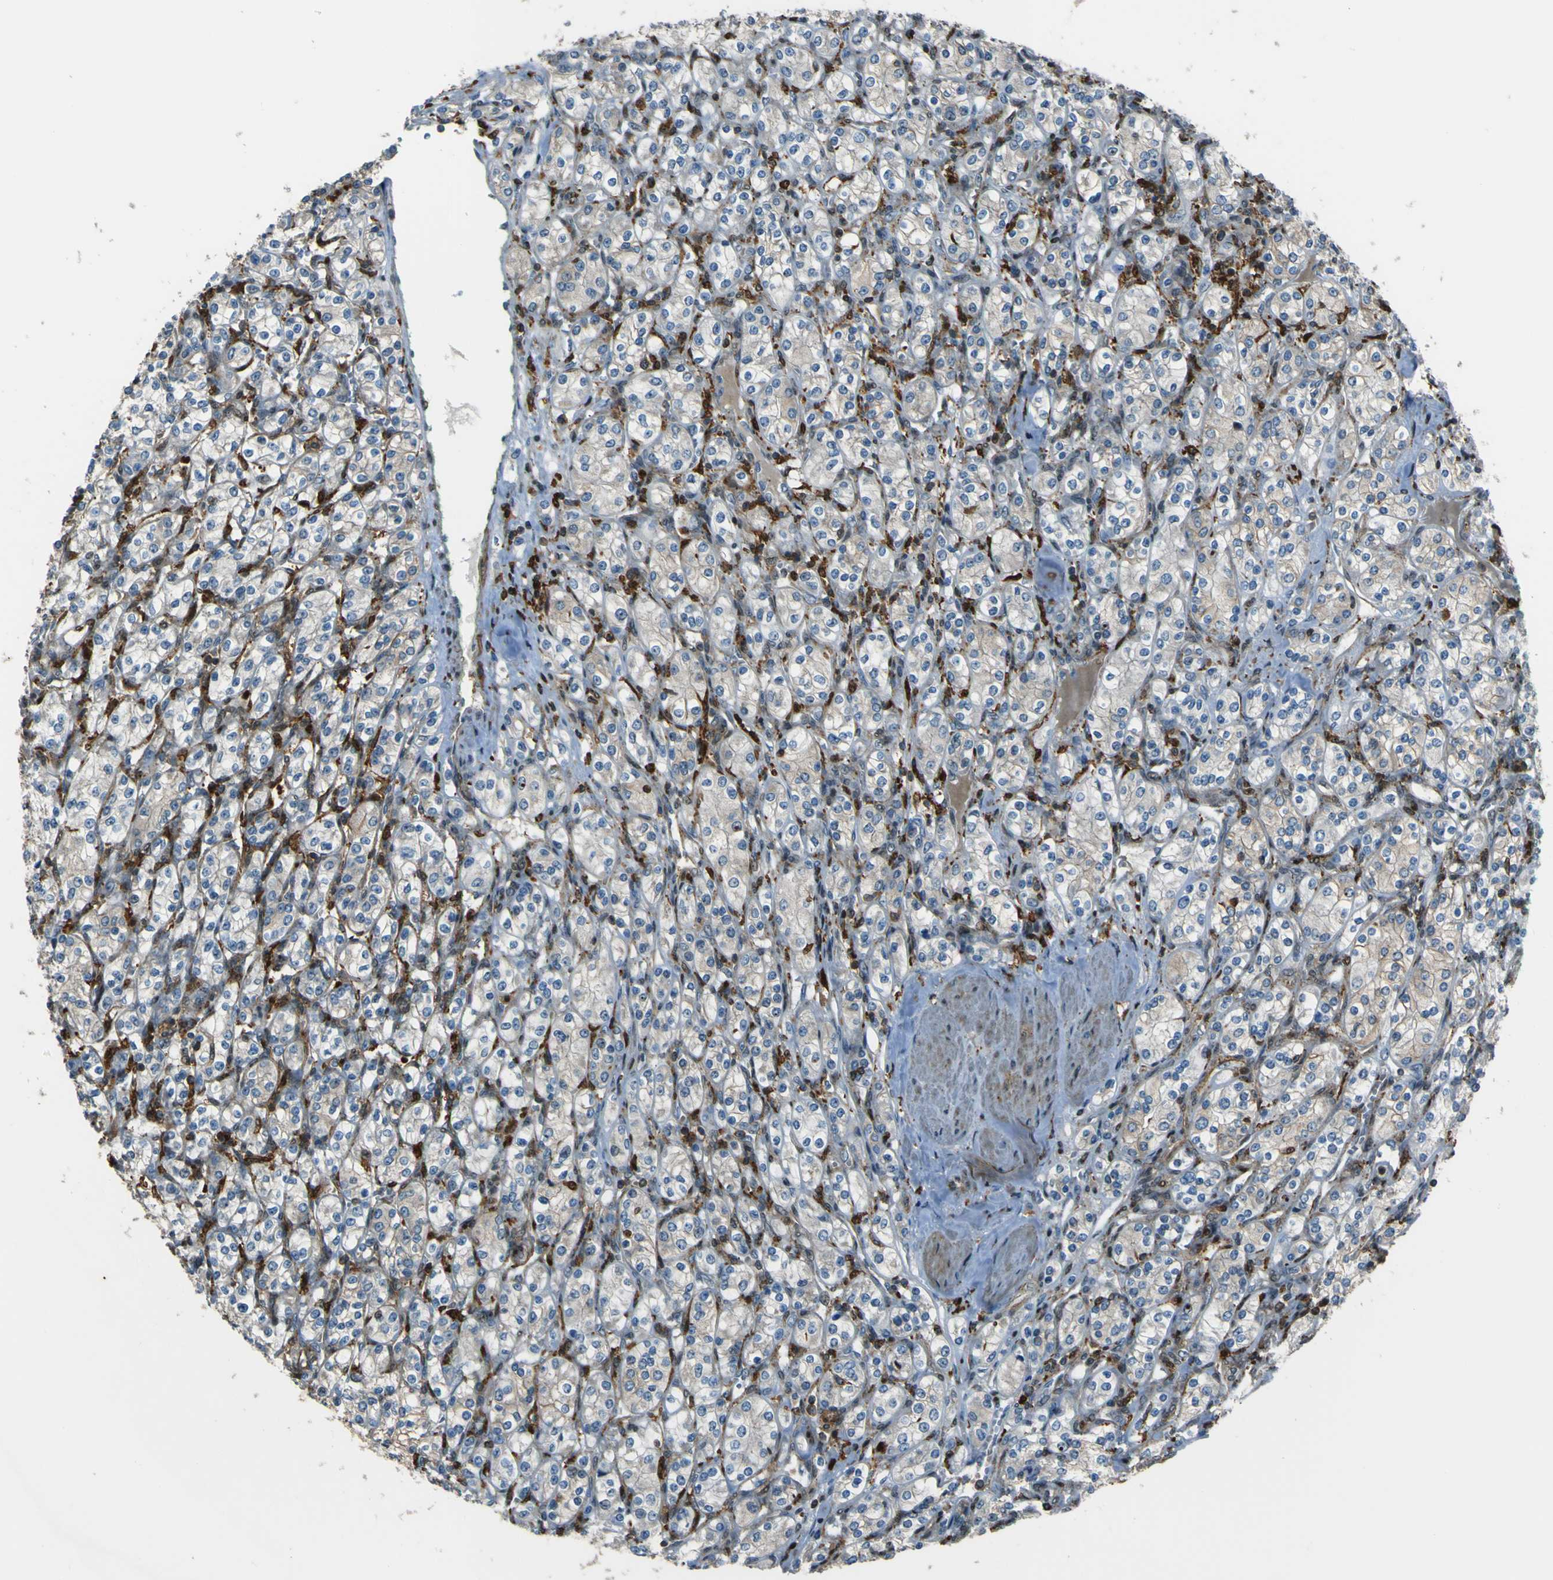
{"staining": {"intensity": "weak", "quantity": "<25%", "location": "cytoplasmic/membranous"}, "tissue": "renal cancer", "cell_type": "Tumor cells", "image_type": "cancer", "snomed": [{"axis": "morphology", "description": "Adenocarcinoma, NOS"}, {"axis": "topography", "description": "Kidney"}], "caption": "Renal cancer (adenocarcinoma) was stained to show a protein in brown. There is no significant staining in tumor cells.", "gene": "PCDHB5", "patient": {"sex": "male", "age": 77}}